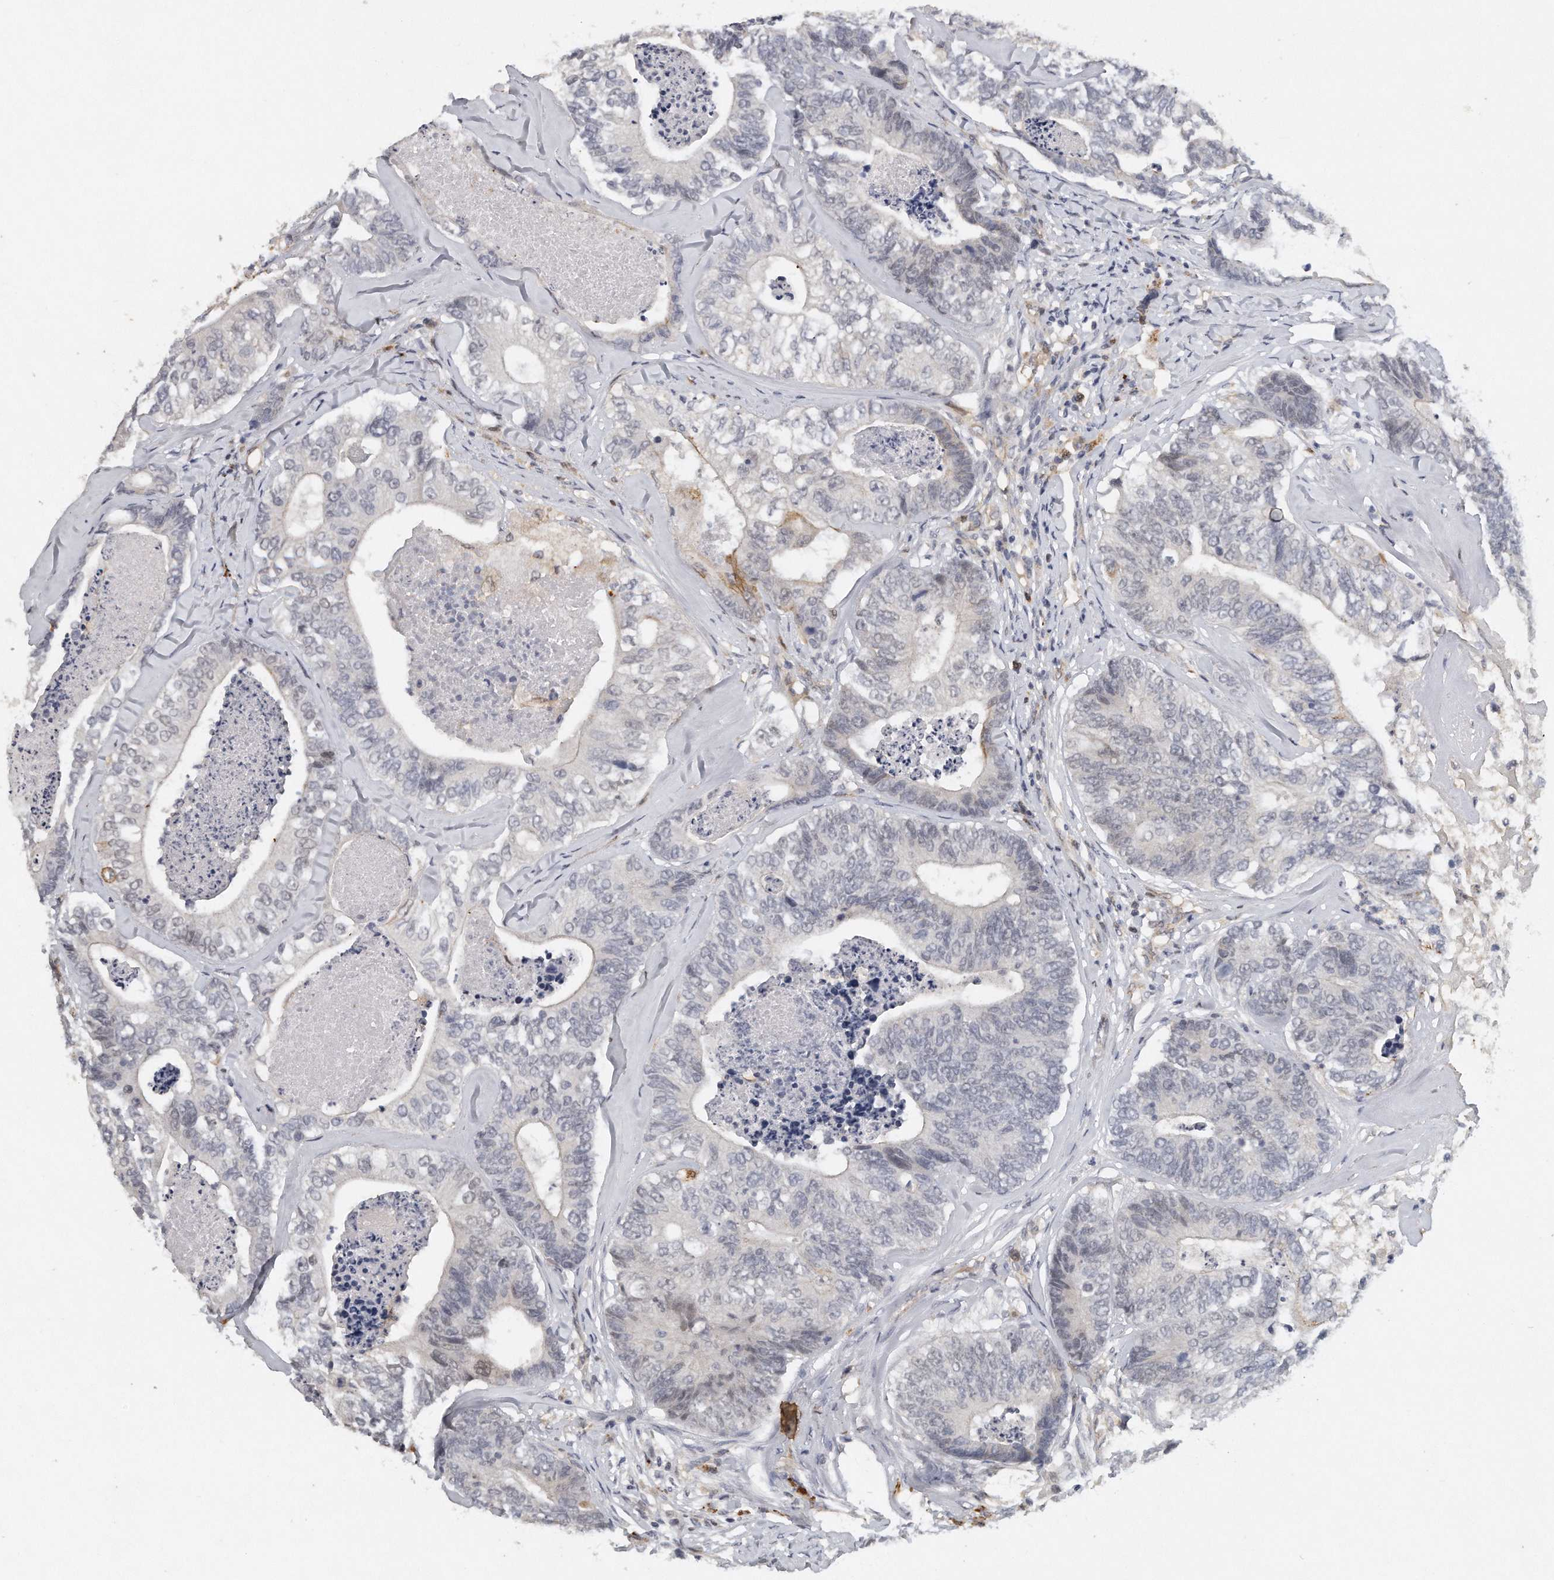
{"staining": {"intensity": "negative", "quantity": "none", "location": "none"}, "tissue": "colorectal cancer", "cell_type": "Tumor cells", "image_type": "cancer", "snomed": [{"axis": "morphology", "description": "Adenocarcinoma, NOS"}, {"axis": "topography", "description": "Colon"}], "caption": "Immunohistochemistry (IHC) histopathology image of neoplastic tissue: colorectal adenocarcinoma stained with DAB (3,3'-diaminobenzidine) displays no significant protein positivity in tumor cells. (Stains: DAB (3,3'-diaminobenzidine) immunohistochemistry (IHC) with hematoxylin counter stain, Microscopy: brightfield microscopy at high magnification).", "gene": "CAMK1", "patient": {"sex": "female", "age": 67}}